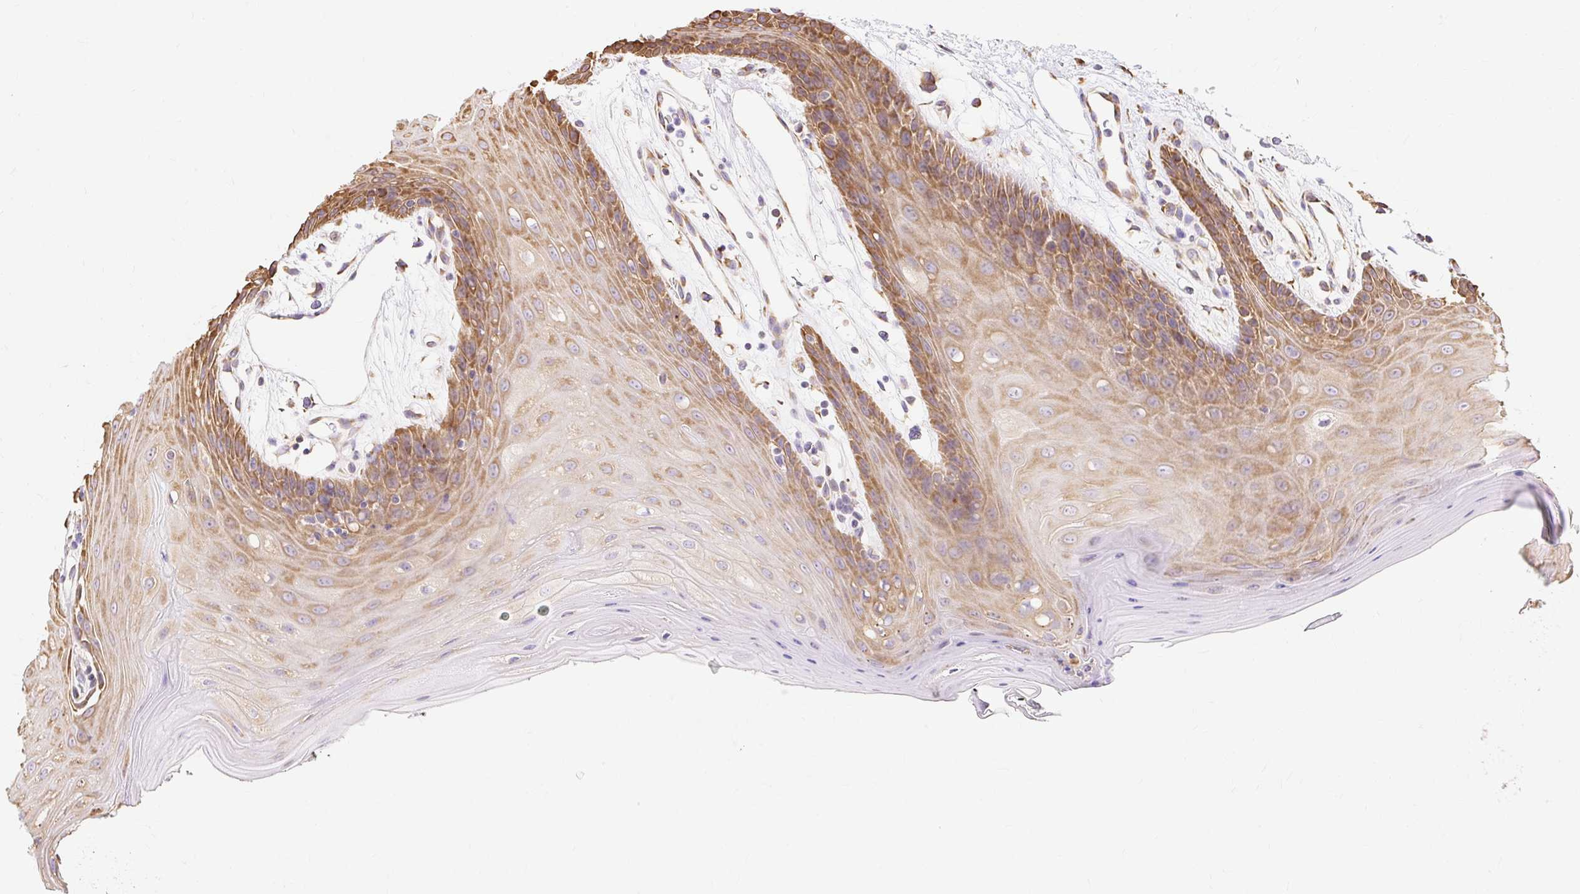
{"staining": {"intensity": "moderate", "quantity": ">75%", "location": "cytoplasmic/membranous"}, "tissue": "oral mucosa", "cell_type": "Squamous epithelial cells", "image_type": "normal", "snomed": [{"axis": "morphology", "description": "Normal tissue, NOS"}, {"axis": "topography", "description": "Oral tissue"}, {"axis": "topography", "description": "Tounge, NOS"}], "caption": "Protein expression analysis of normal human oral mucosa reveals moderate cytoplasmic/membranous staining in about >75% of squamous epithelial cells. The staining was performed using DAB, with brown indicating positive protein expression. Nuclei are stained blue with hematoxylin.", "gene": "ENSG00000260836", "patient": {"sex": "female", "age": 59}}